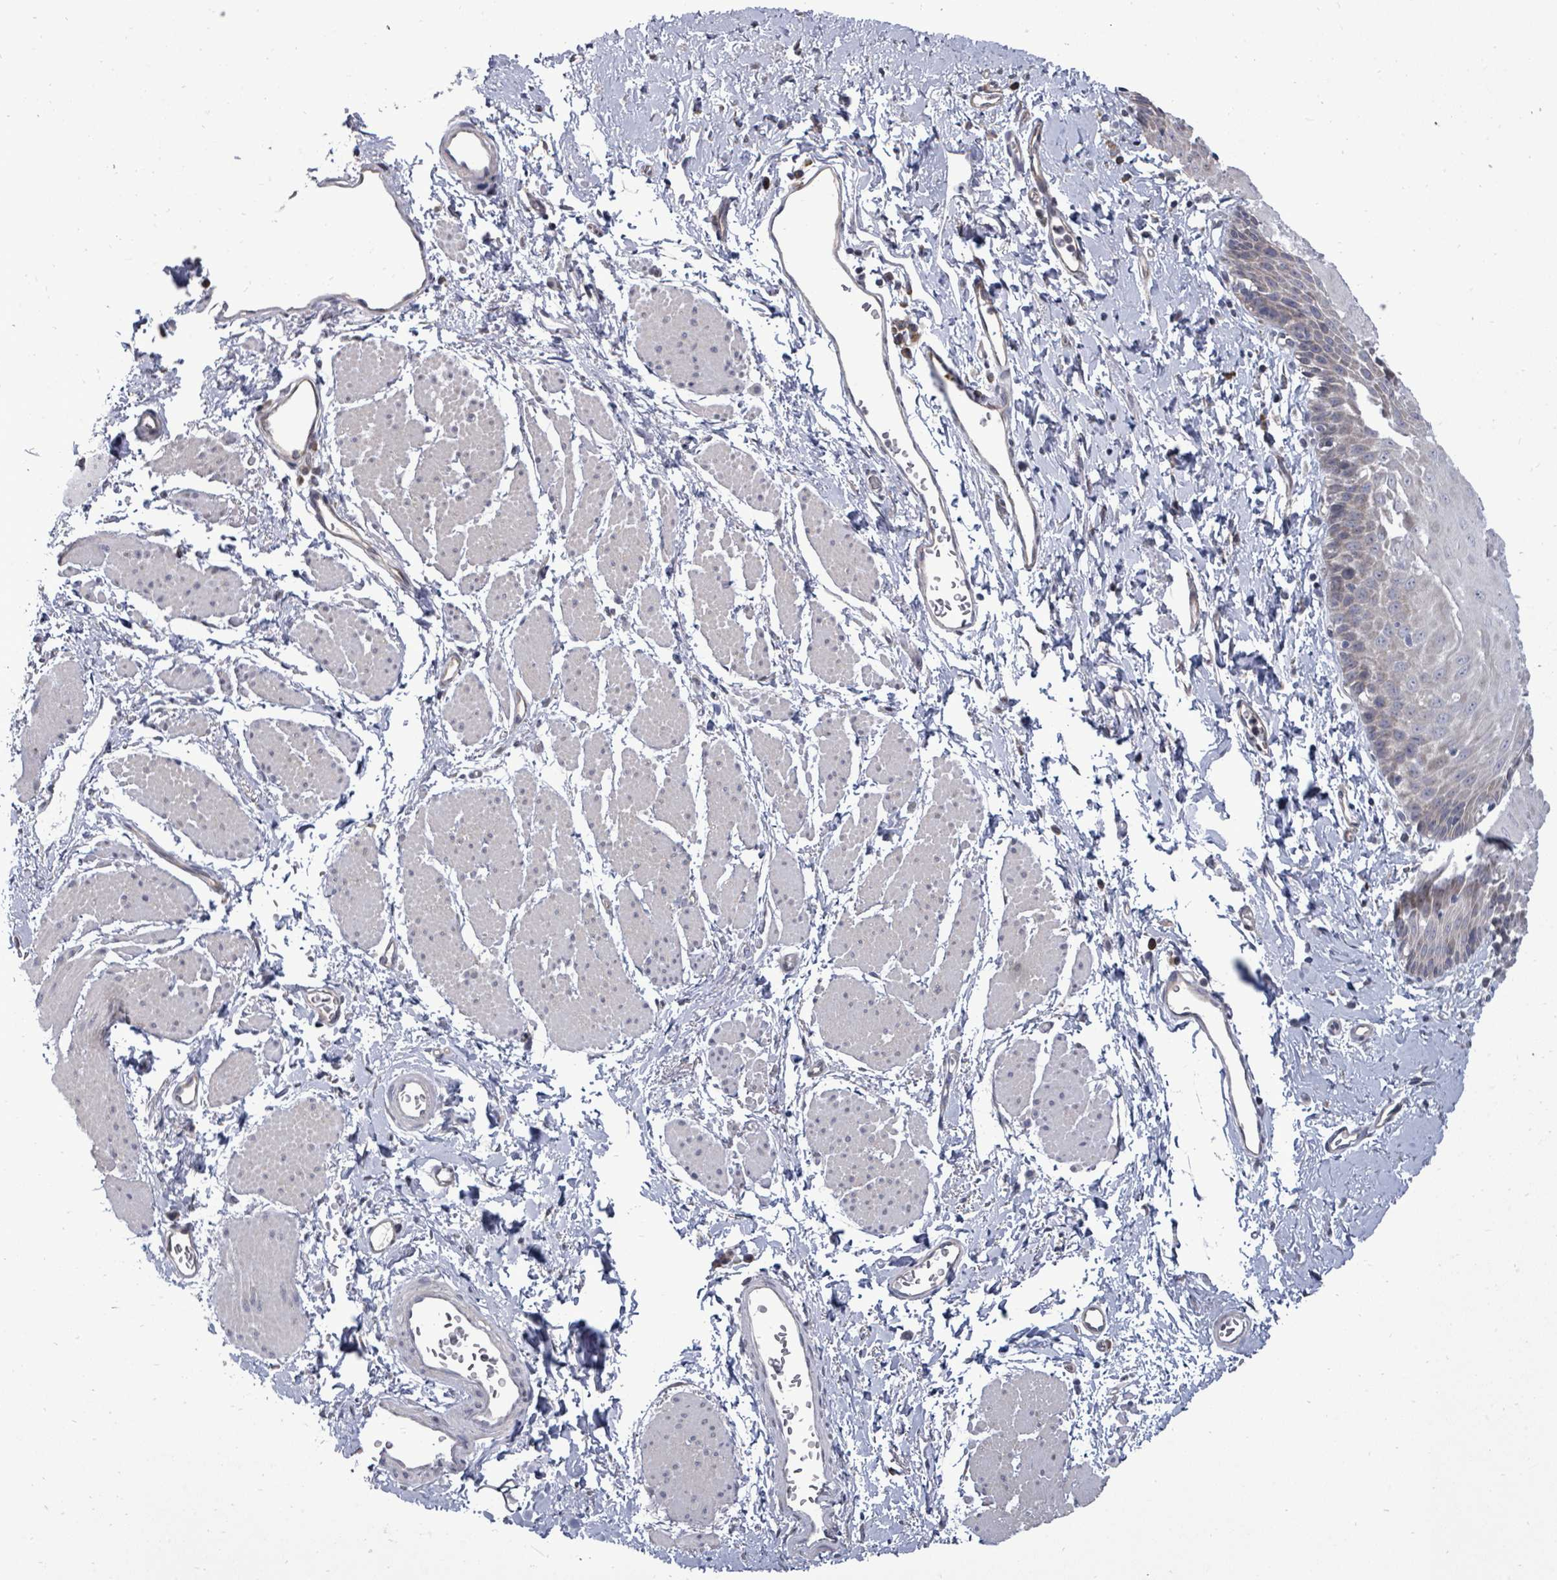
{"staining": {"intensity": "weak", "quantity": "<25%", "location": "cytoplasmic/membranous"}, "tissue": "esophagus", "cell_type": "Squamous epithelial cells", "image_type": "normal", "snomed": [{"axis": "morphology", "description": "Normal tissue, NOS"}, {"axis": "topography", "description": "Esophagus"}], "caption": "The histopathology image demonstrates no significant expression in squamous epithelial cells of esophagus. The staining is performed using DAB brown chromogen with nuclei counter-stained in using hematoxylin.", "gene": "POMGNT2", "patient": {"sex": "male", "age": 70}}